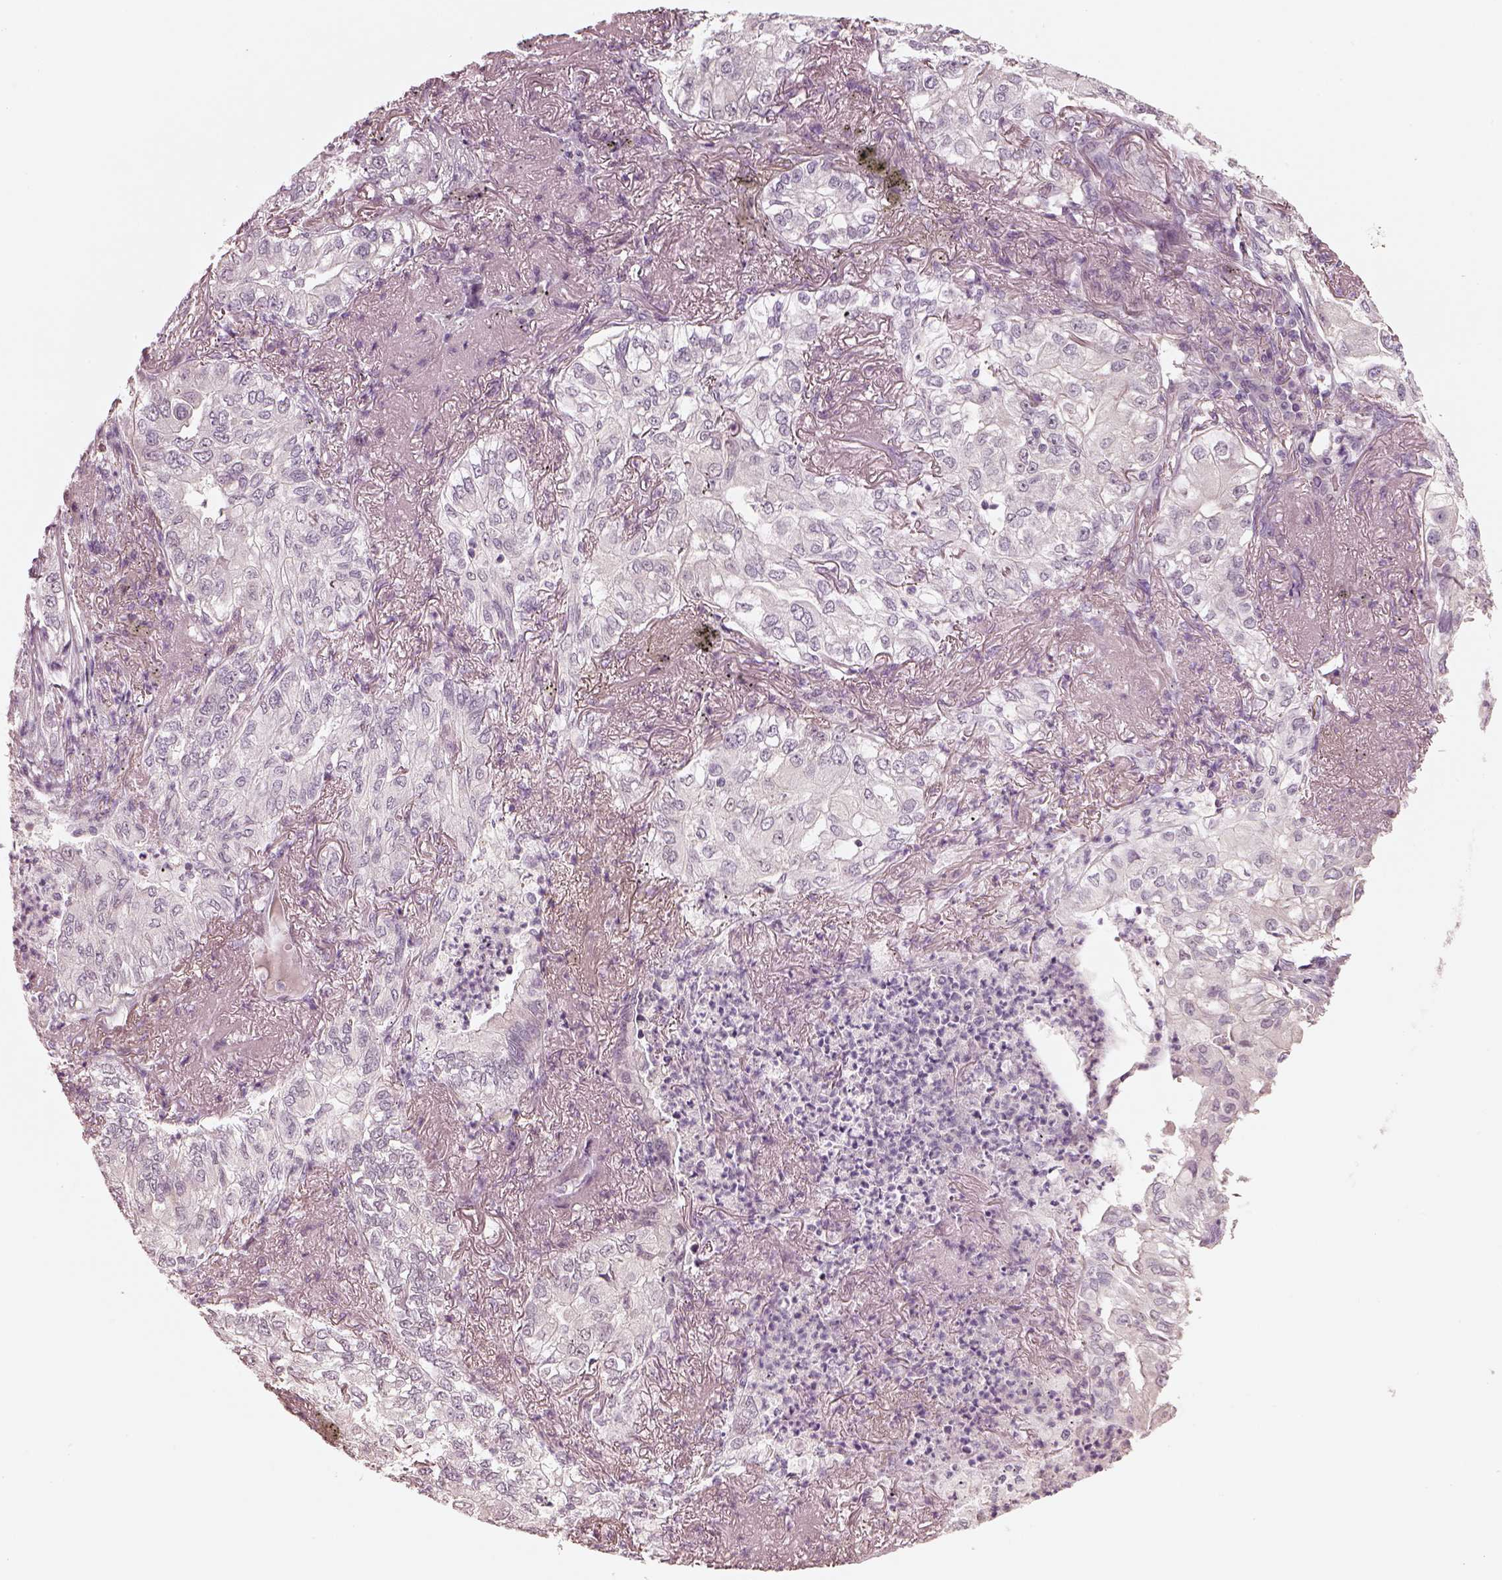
{"staining": {"intensity": "negative", "quantity": "none", "location": "none"}, "tissue": "lung cancer", "cell_type": "Tumor cells", "image_type": "cancer", "snomed": [{"axis": "morphology", "description": "Adenocarcinoma, NOS"}, {"axis": "topography", "description": "Lung"}], "caption": "Immunohistochemical staining of human lung adenocarcinoma shows no significant expression in tumor cells. (Brightfield microscopy of DAB immunohistochemistry (IHC) at high magnification).", "gene": "EGR4", "patient": {"sex": "female", "age": 73}}